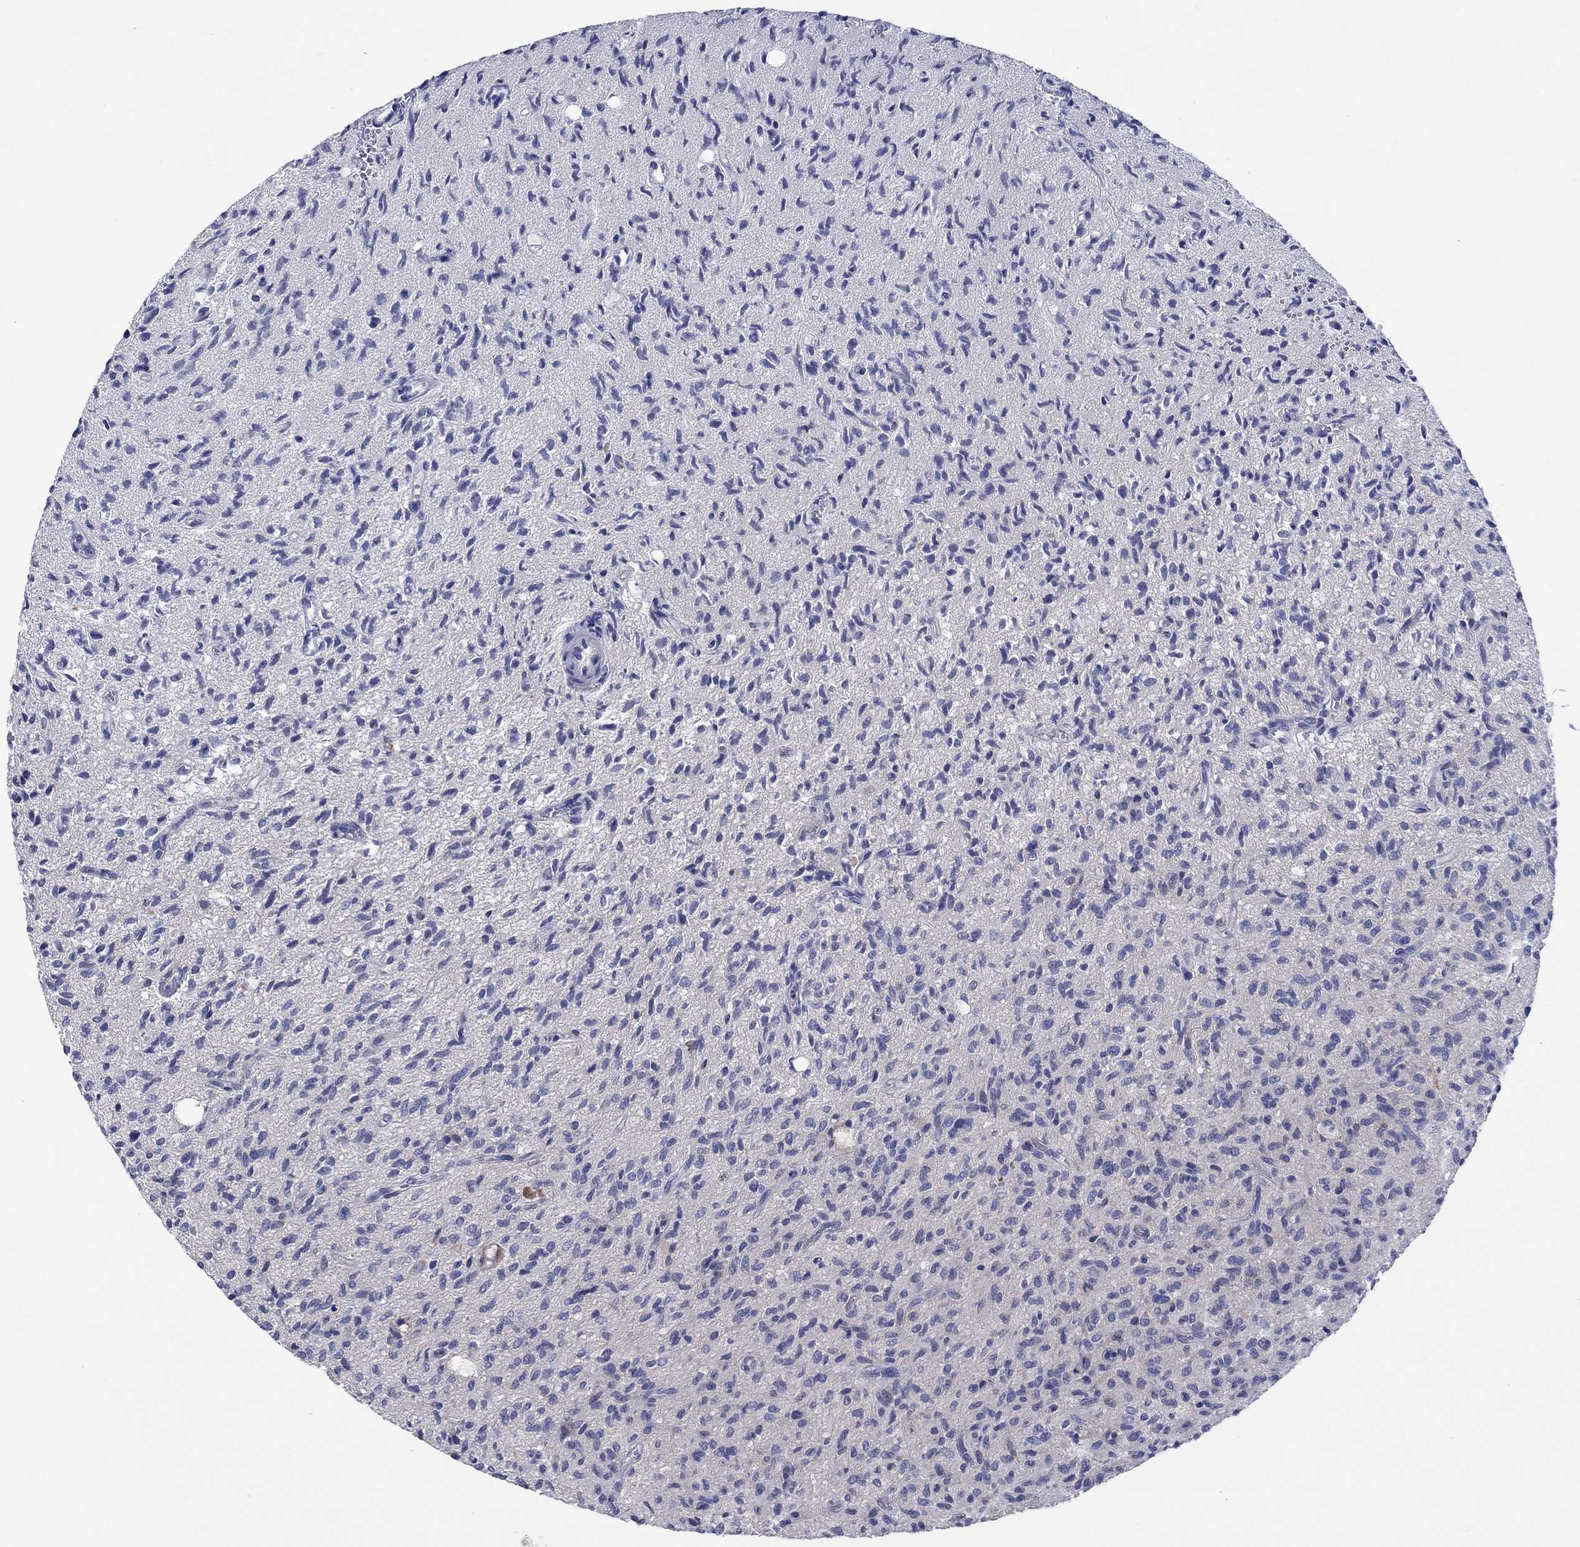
{"staining": {"intensity": "negative", "quantity": "none", "location": "none"}, "tissue": "glioma", "cell_type": "Tumor cells", "image_type": "cancer", "snomed": [{"axis": "morphology", "description": "Glioma, malignant, High grade"}, {"axis": "topography", "description": "Brain"}], "caption": "The image reveals no significant positivity in tumor cells of malignant glioma (high-grade).", "gene": "HDC", "patient": {"sex": "male", "age": 64}}